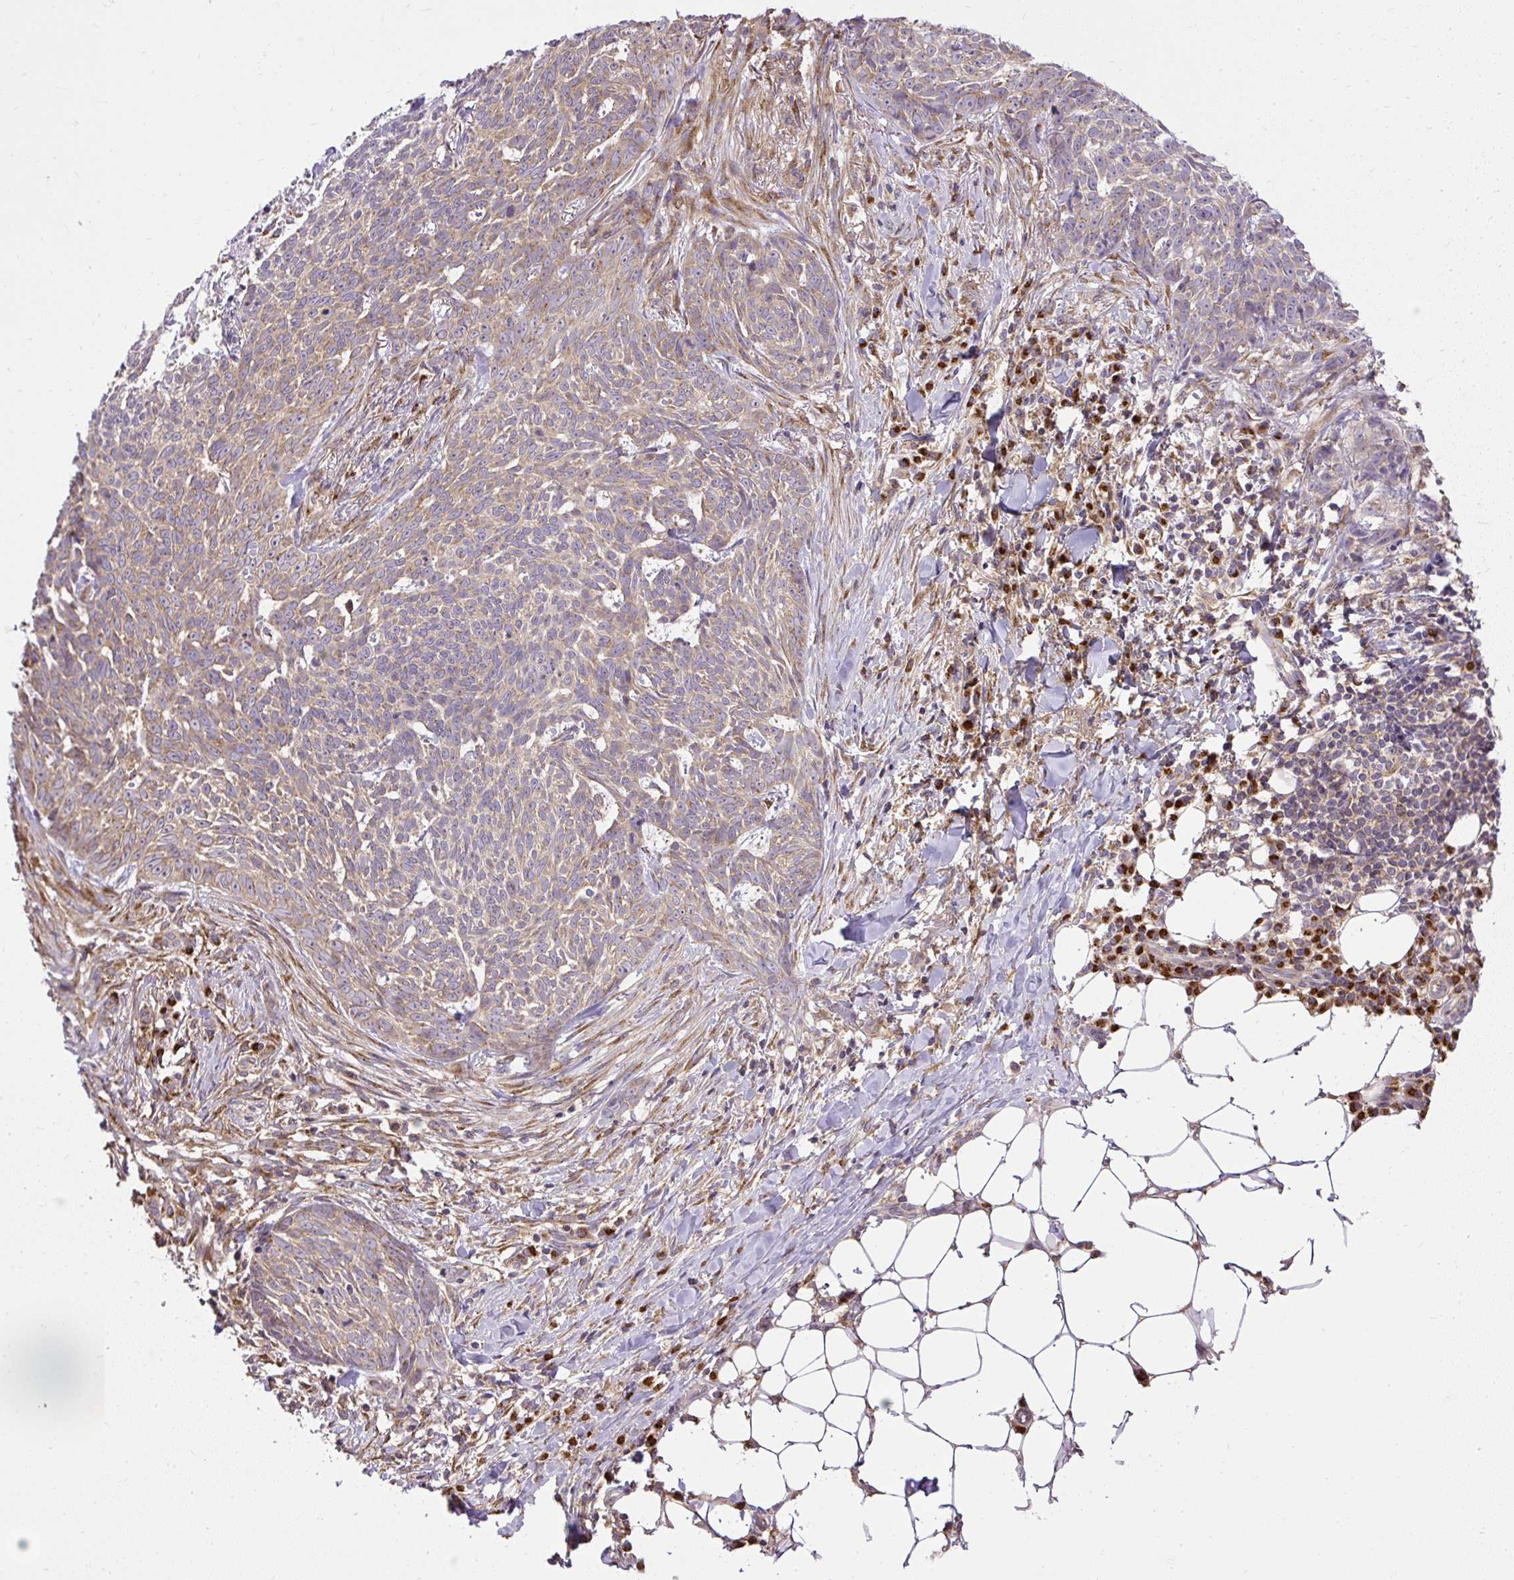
{"staining": {"intensity": "moderate", "quantity": "25%-75%", "location": "cytoplasmic/membranous"}, "tissue": "skin cancer", "cell_type": "Tumor cells", "image_type": "cancer", "snomed": [{"axis": "morphology", "description": "Basal cell carcinoma"}, {"axis": "topography", "description": "Skin"}], "caption": "The histopathology image demonstrates staining of skin basal cell carcinoma, revealing moderate cytoplasmic/membranous protein expression (brown color) within tumor cells.", "gene": "SMC4", "patient": {"sex": "female", "age": 93}}